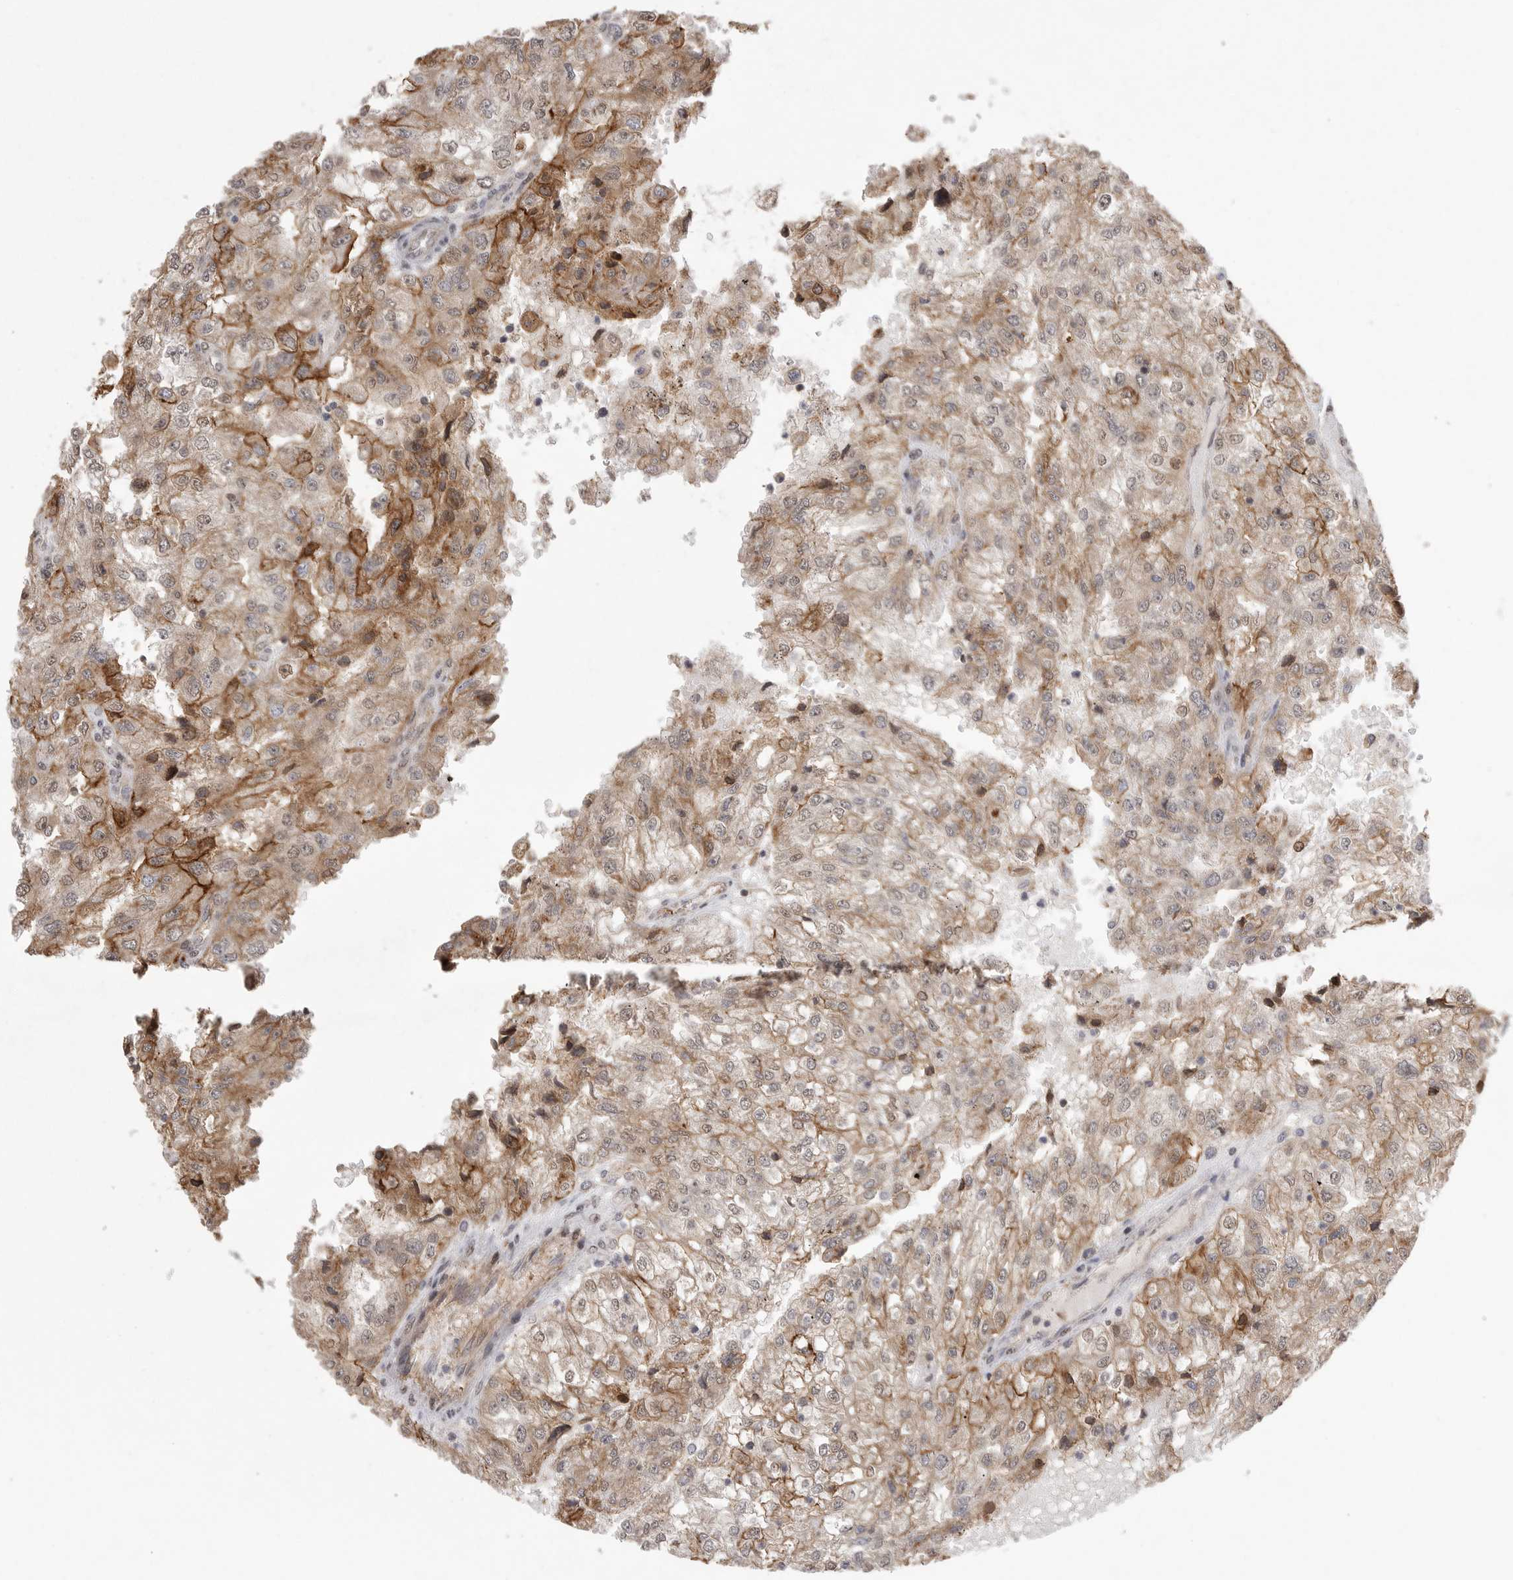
{"staining": {"intensity": "moderate", "quantity": ">75%", "location": "cytoplasmic/membranous"}, "tissue": "renal cancer", "cell_type": "Tumor cells", "image_type": "cancer", "snomed": [{"axis": "morphology", "description": "Adenocarcinoma, NOS"}, {"axis": "topography", "description": "Kidney"}], "caption": "Immunohistochemistry (IHC) image of human renal cancer (adenocarcinoma) stained for a protein (brown), which shows medium levels of moderate cytoplasmic/membranous positivity in approximately >75% of tumor cells.", "gene": "NECTIN1", "patient": {"sex": "female", "age": 54}}